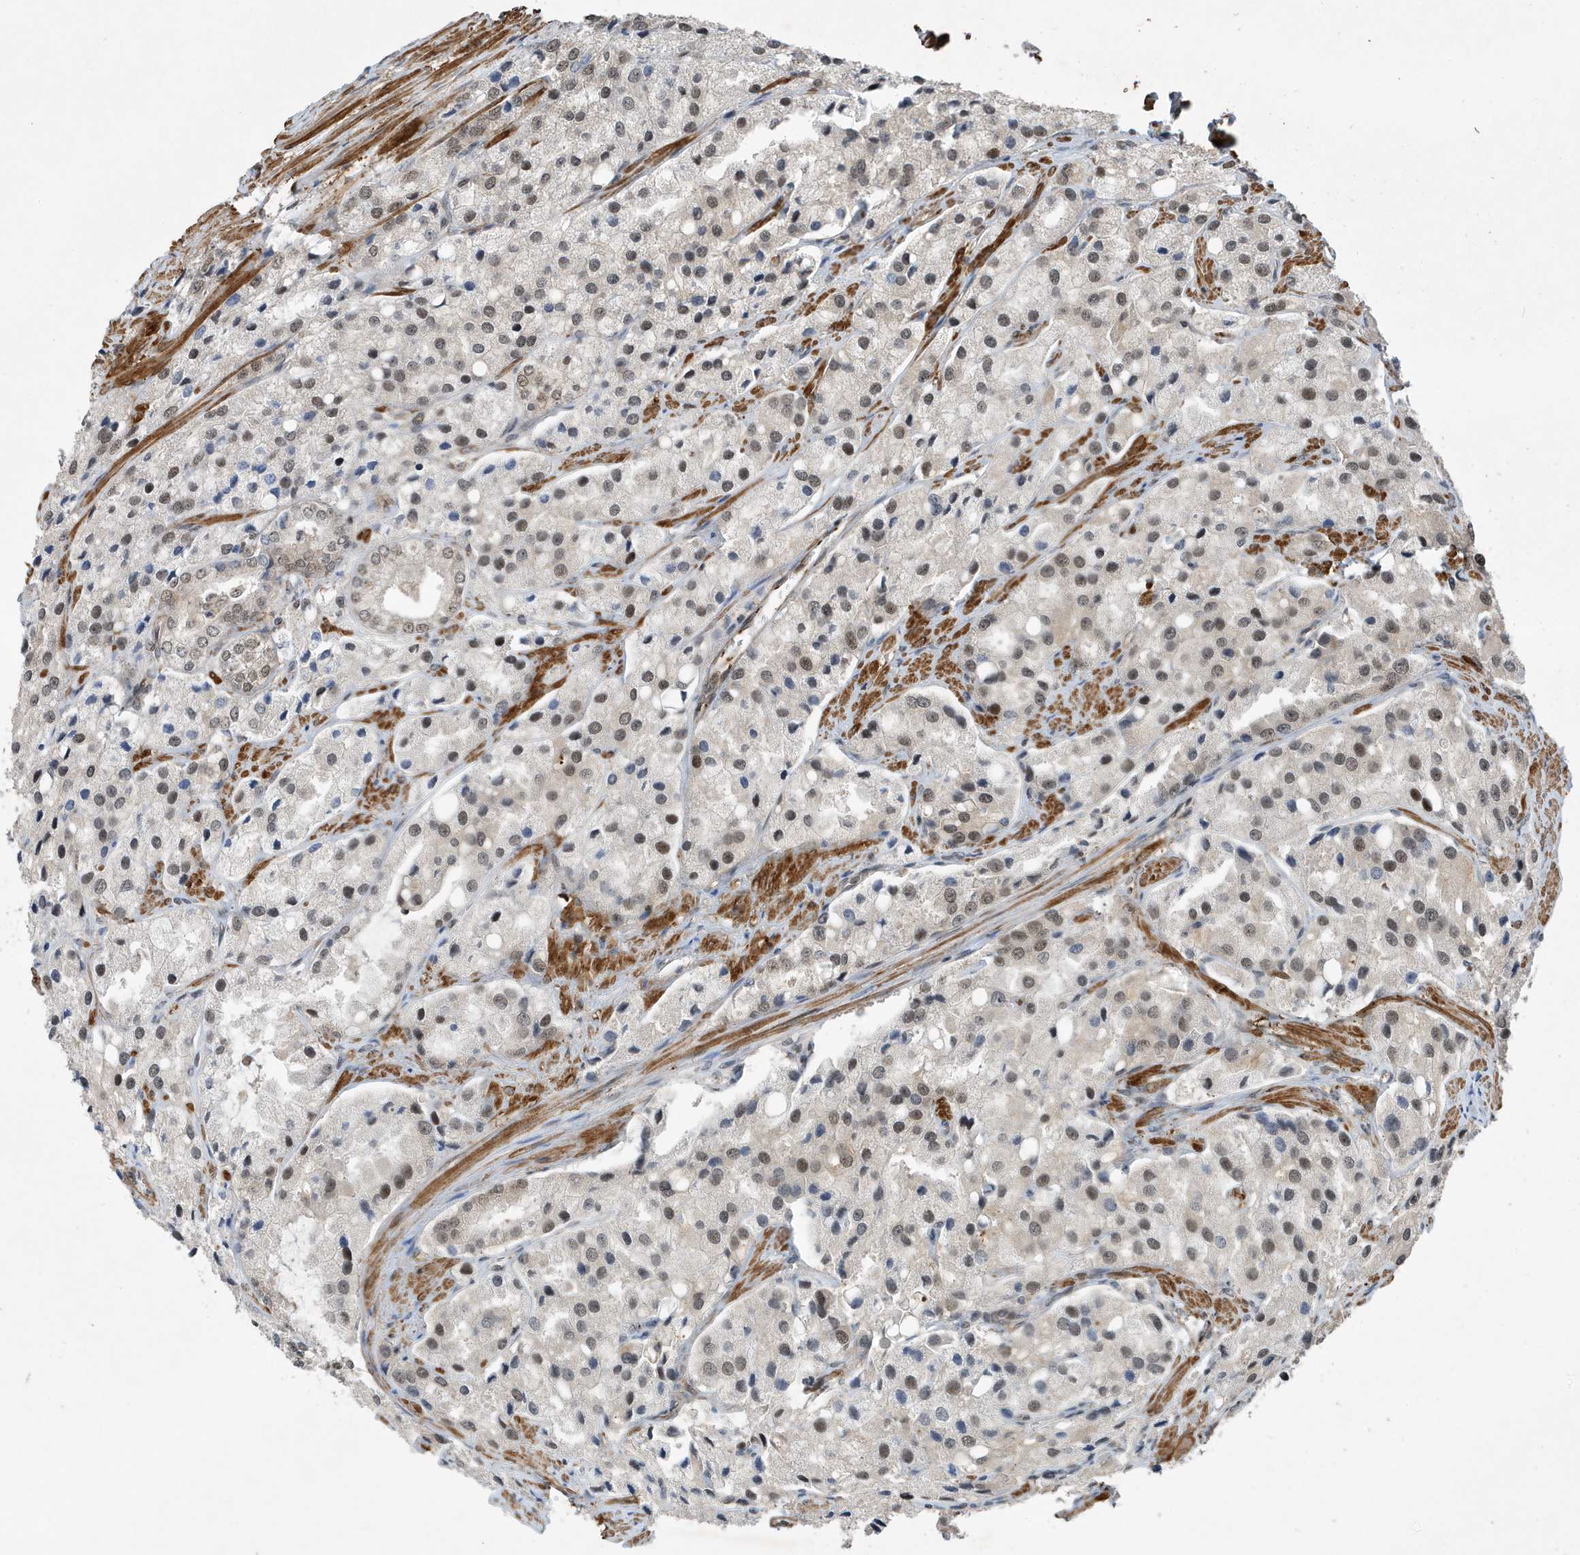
{"staining": {"intensity": "weak", "quantity": "<25%", "location": "nuclear"}, "tissue": "prostate cancer", "cell_type": "Tumor cells", "image_type": "cancer", "snomed": [{"axis": "morphology", "description": "Adenocarcinoma, High grade"}, {"axis": "topography", "description": "Prostate"}], "caption": "IHC micrograph of neoplastic tissue: prostate cancer stained with DAB (3,3'-diaminobenzidine) demonstrates no significant protein staining in tumor cells.", "gene": "MAST3", "patient": {"sex": "male", "age": 66}}